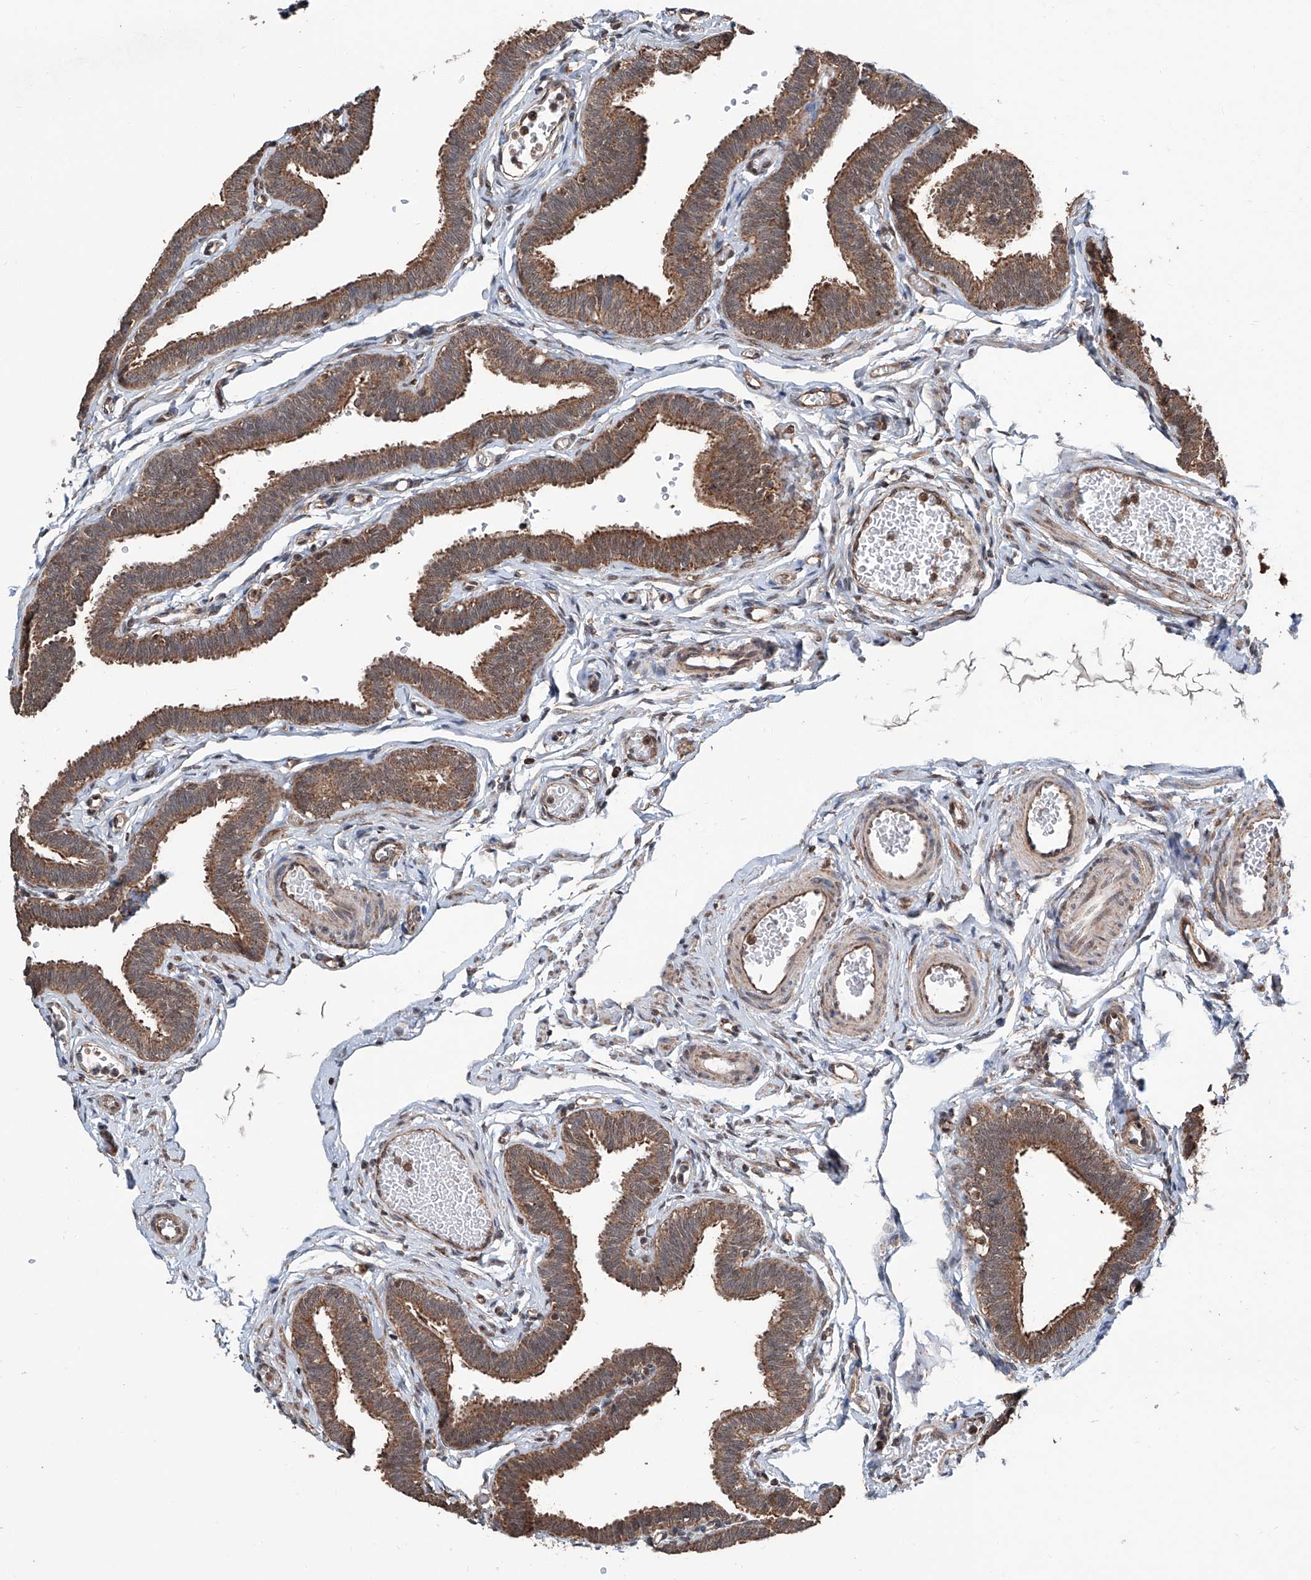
{"staining": {"intensity": "moderate", "quantity": ">75%", "location": "cytoplasmic/membranous"}, "tissue": "fallopian tube", "cell_type": "Glandular cells", "image_type": "normal", "snomed": [{"axis": "morphology", "description": "Normal tissue, NOS"}, {"axis": "topography", "description": "Fallopian tube"}, {"axis": "topography", "description": "Ovary"}], "caption": "Immunohistochemistry histopathology image of normal fallopian tube: fallopian tube stained using immunohistochemistry displays medium levels of moderate protein expression localized specifically in the cytoplasmic/membranous of glandular cells, appearing as a cytoplasmic/membranous brown color.", "gene": "ZNF445", "patient": {"sex": "female", "age": 23}}